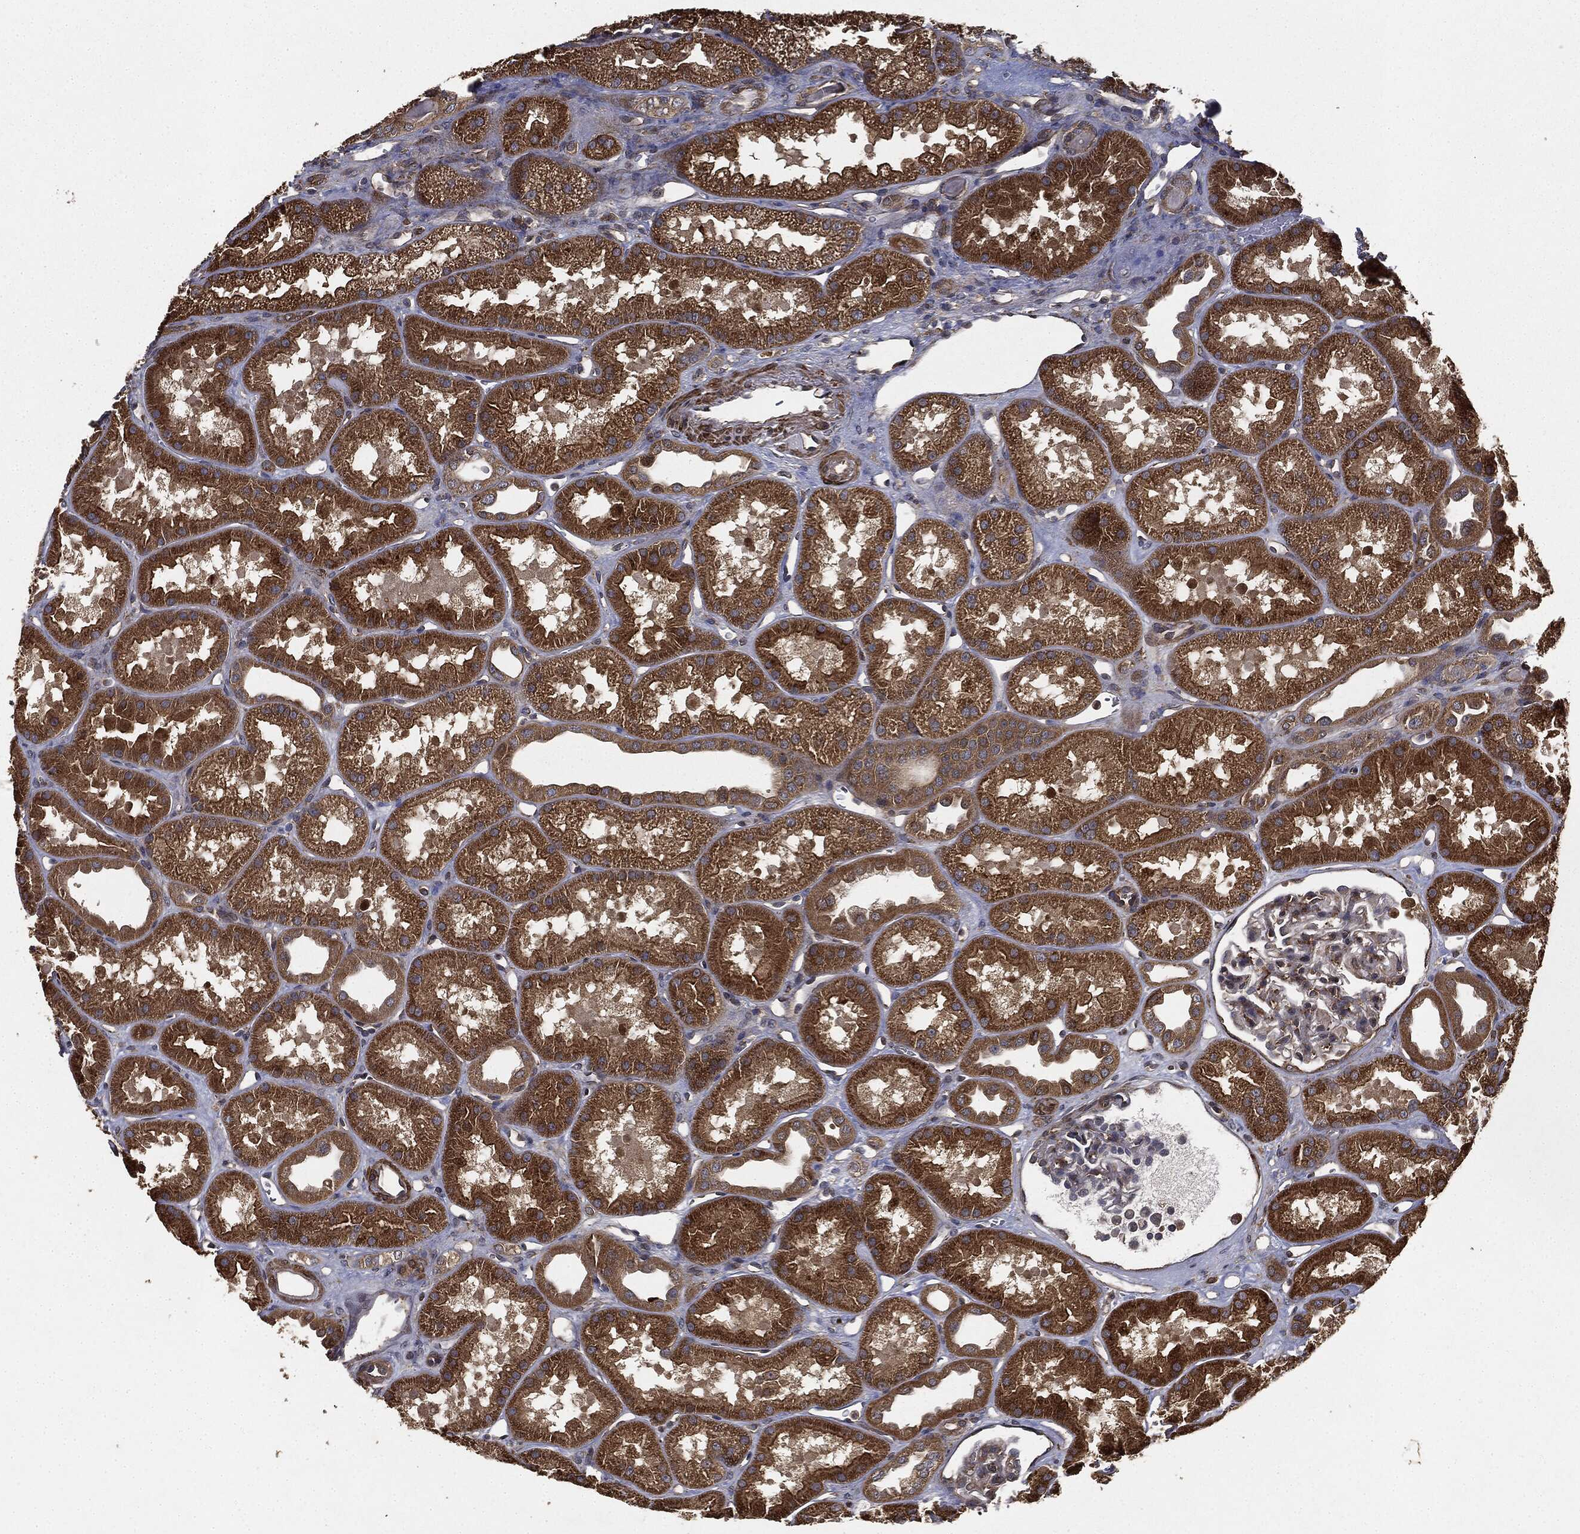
{"staining": {"intensity": "moderate", "quantity": "<25%", "location": "cytoplasmic/membranous"}, "tissue": "kidney", "cell_type": "Cells in glomeruli", "image_type": "normal", "snomed": [{"axis": "morphology", "description": "Normal tissue, NOS"}, {"axis": "topography", "description": "Kidney"}], "caption": "A brown stain highlights moderate cytoplasmic/membranous expression of a protein in cells in glomeruli of benign kidney.", "gene": "MIER2", "patient": {"sex": "male", "age": 61}}